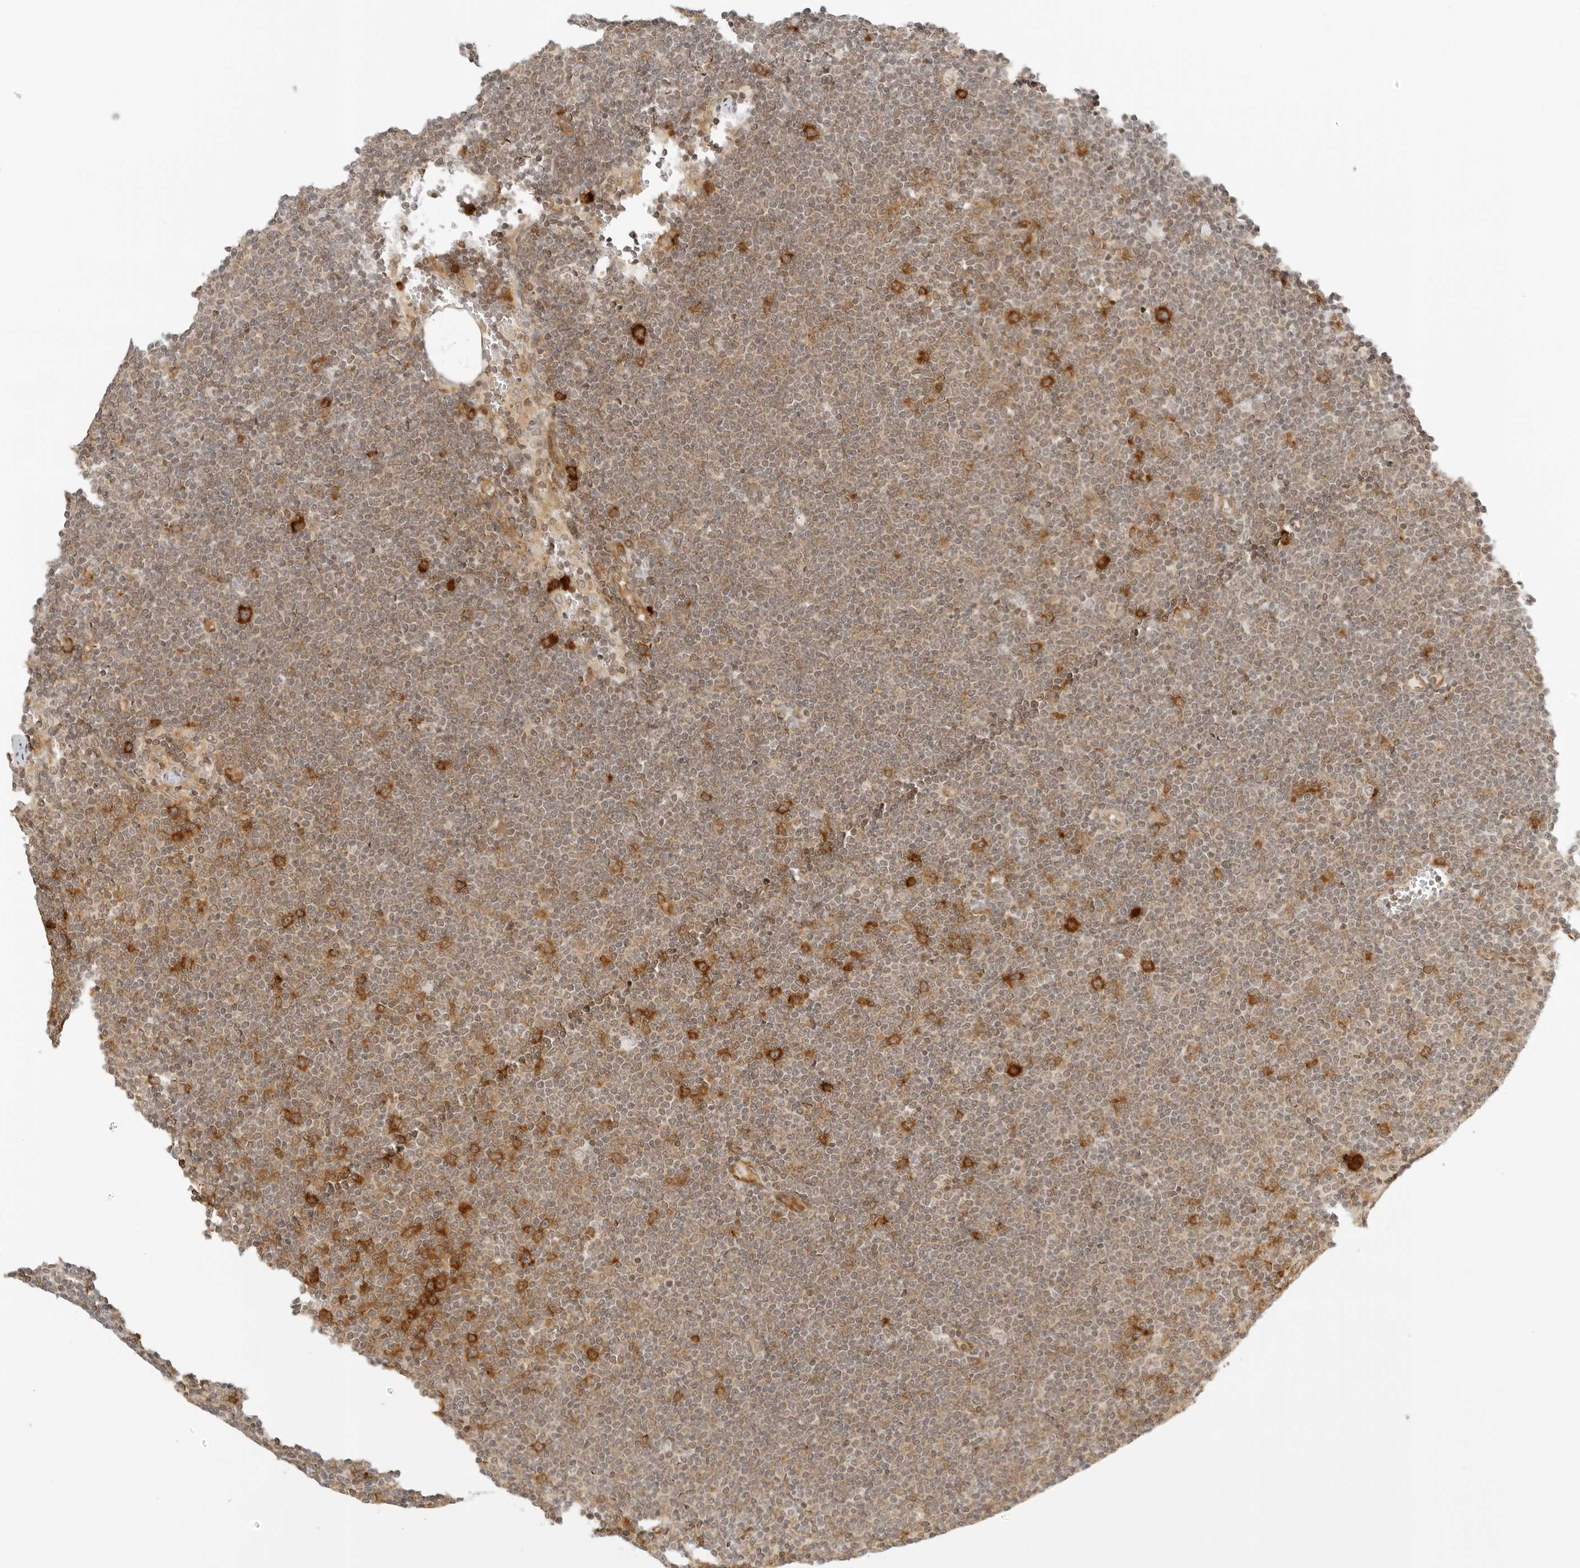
{"staining": {"intensity": "strong", "quantity": "25%-75%", "location": "cytoplasmic/membranous"}, "tissue": "lymphoma", "cell_type": "Tumor cells", "image_type": "cancer", "snomed": [{"axis": "morphology", "description": "Malignant lymphoma, non-Hodgkin's type, Low grade"}, {"axis": "topography", "description": "Lymph node"}], "caption": "Strong cytoplasmic/membranous staining for a protein is appreciated in approximately 25%-75% of tumor cells of lymphoma using IHC.", "gene": "EIF4G1", "patient": {"sex": "female", "age": 53}}